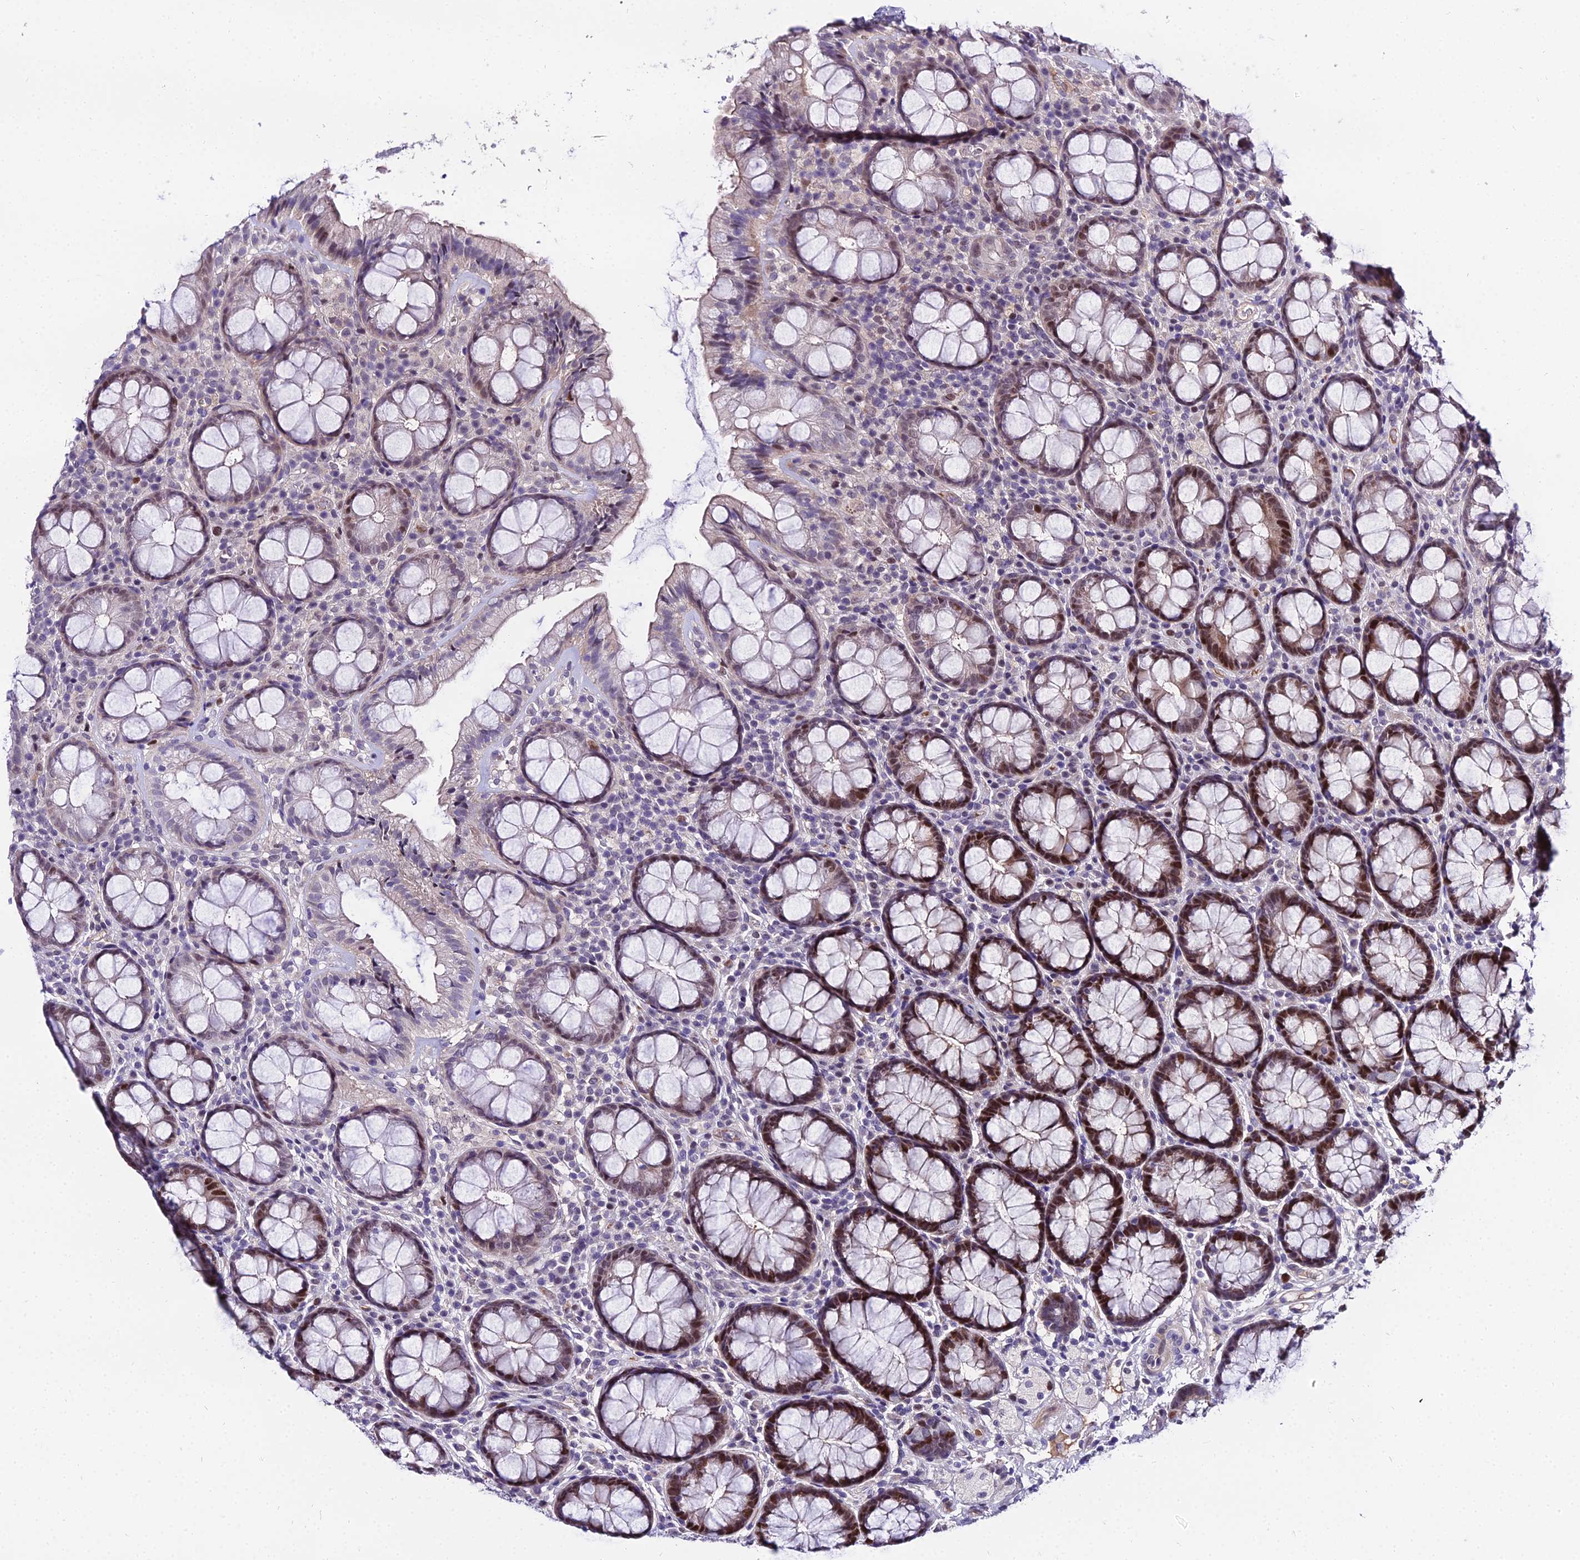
{"staining": {"intensity": "strong", "quantity": "25%-75%", "location": "nuclear"}, "tissue": "rectum", "cell_type": "Glandular cells", "image_type": "normal", "snomed": [{"axis": "morphology", "description": "Normal tissue, NOS"}, {"axis": "topography", "description": "Rectum"}], "caption": "Brown immunohistochemical staining in benign rectum exhibits strong nuclear expression in approximately 25%-75% of glandular cells.", "gene": "TRIML2", "patient": {"sex": "male", "age": 83}}